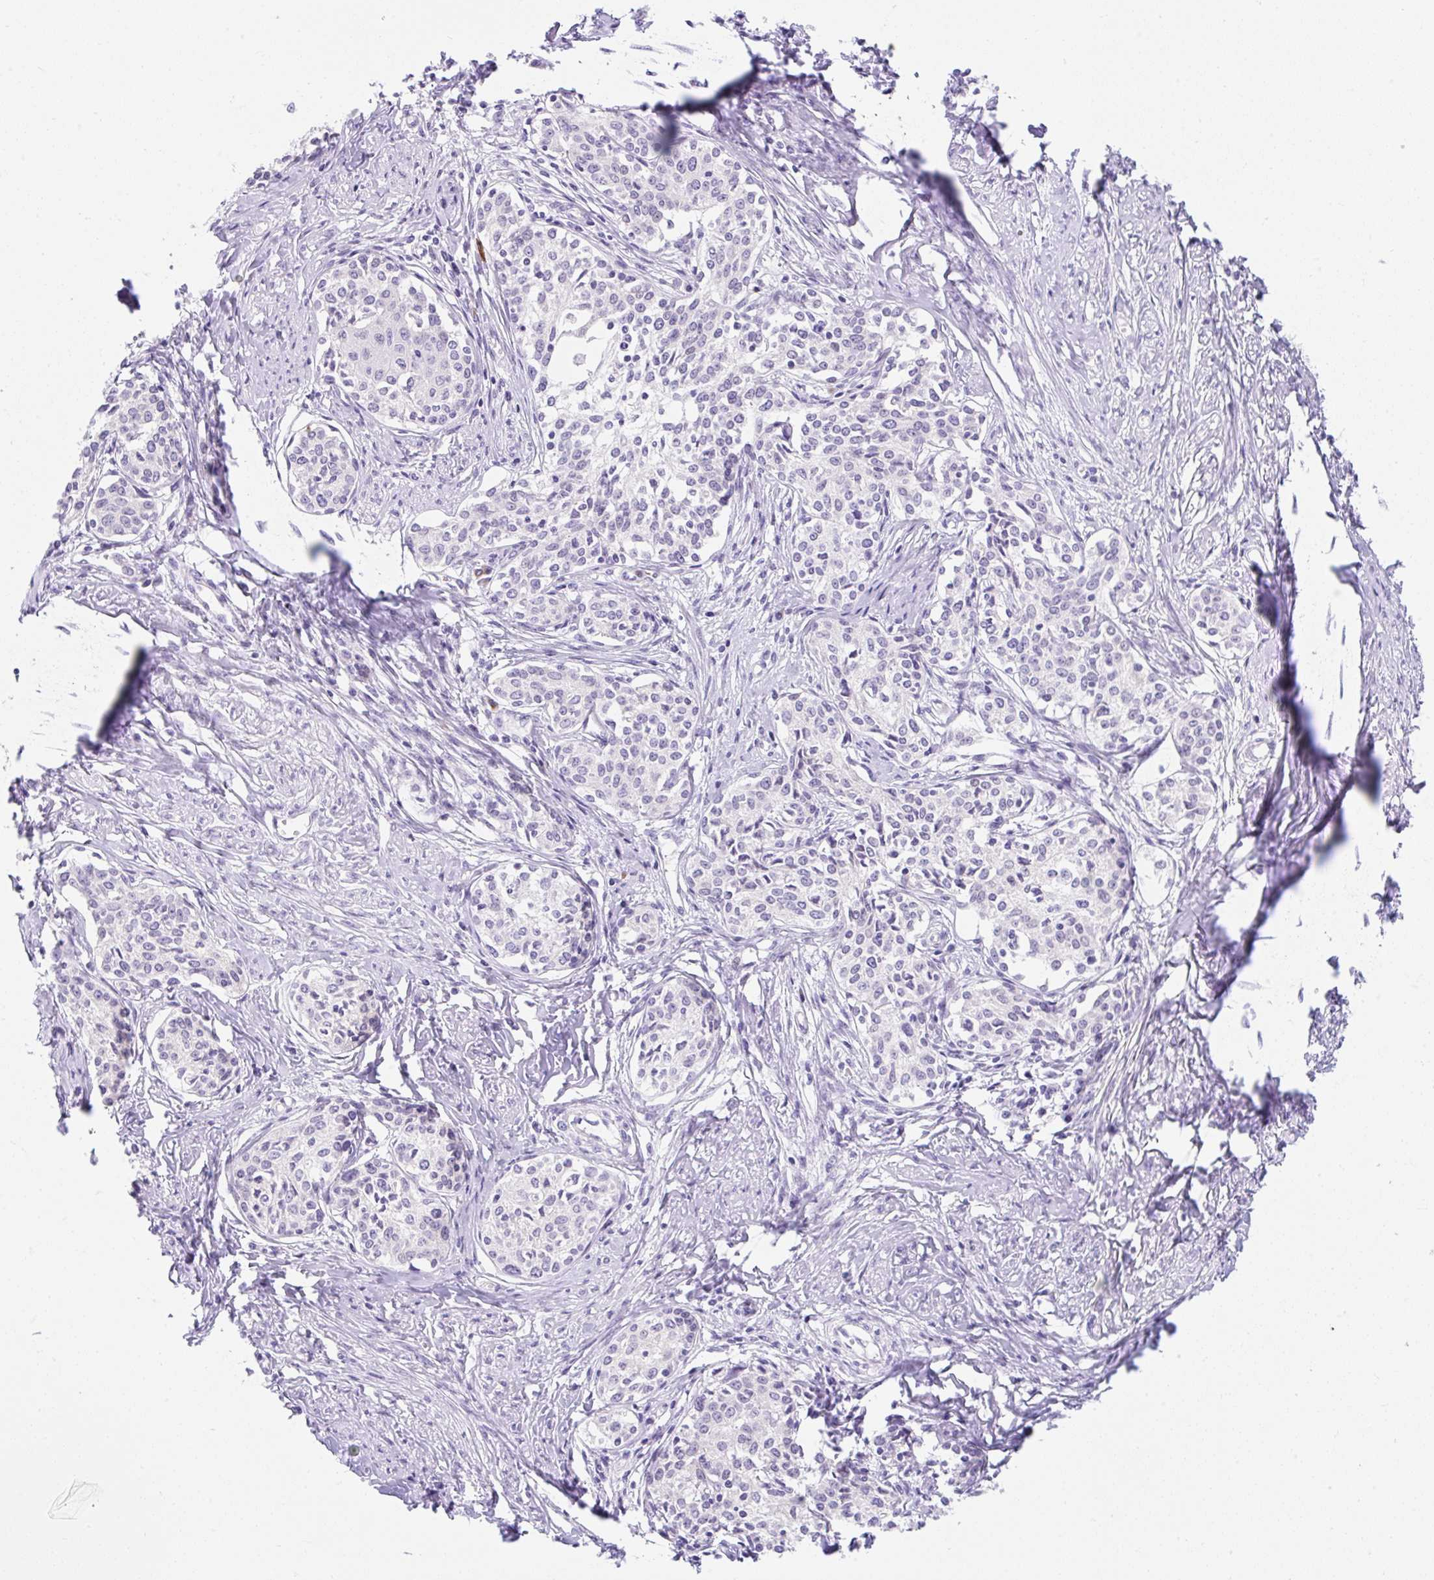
{"staining": {"intensity": "negative", "quantity": "none", "location": "none"}, "tissue": "cervical cancer", "cell_type": "Tumor cells", "image_type": "cancer", "snomed": [{"axis": "morphology", "description": "Squamous cell carcinoma, NOS"}, {"axis": "morphology", "description": "Adenocarcinoma, NOS"}, {"axis": "topography", "description": "Cervix"}], "caption": "A micrograph of cervical cancer (squamous cell carcinoma) stained for a protein shows no brown staining in tumor cells.", "gene": "GOLGA8A", "patient": {"sex": "female", "age": 52}}